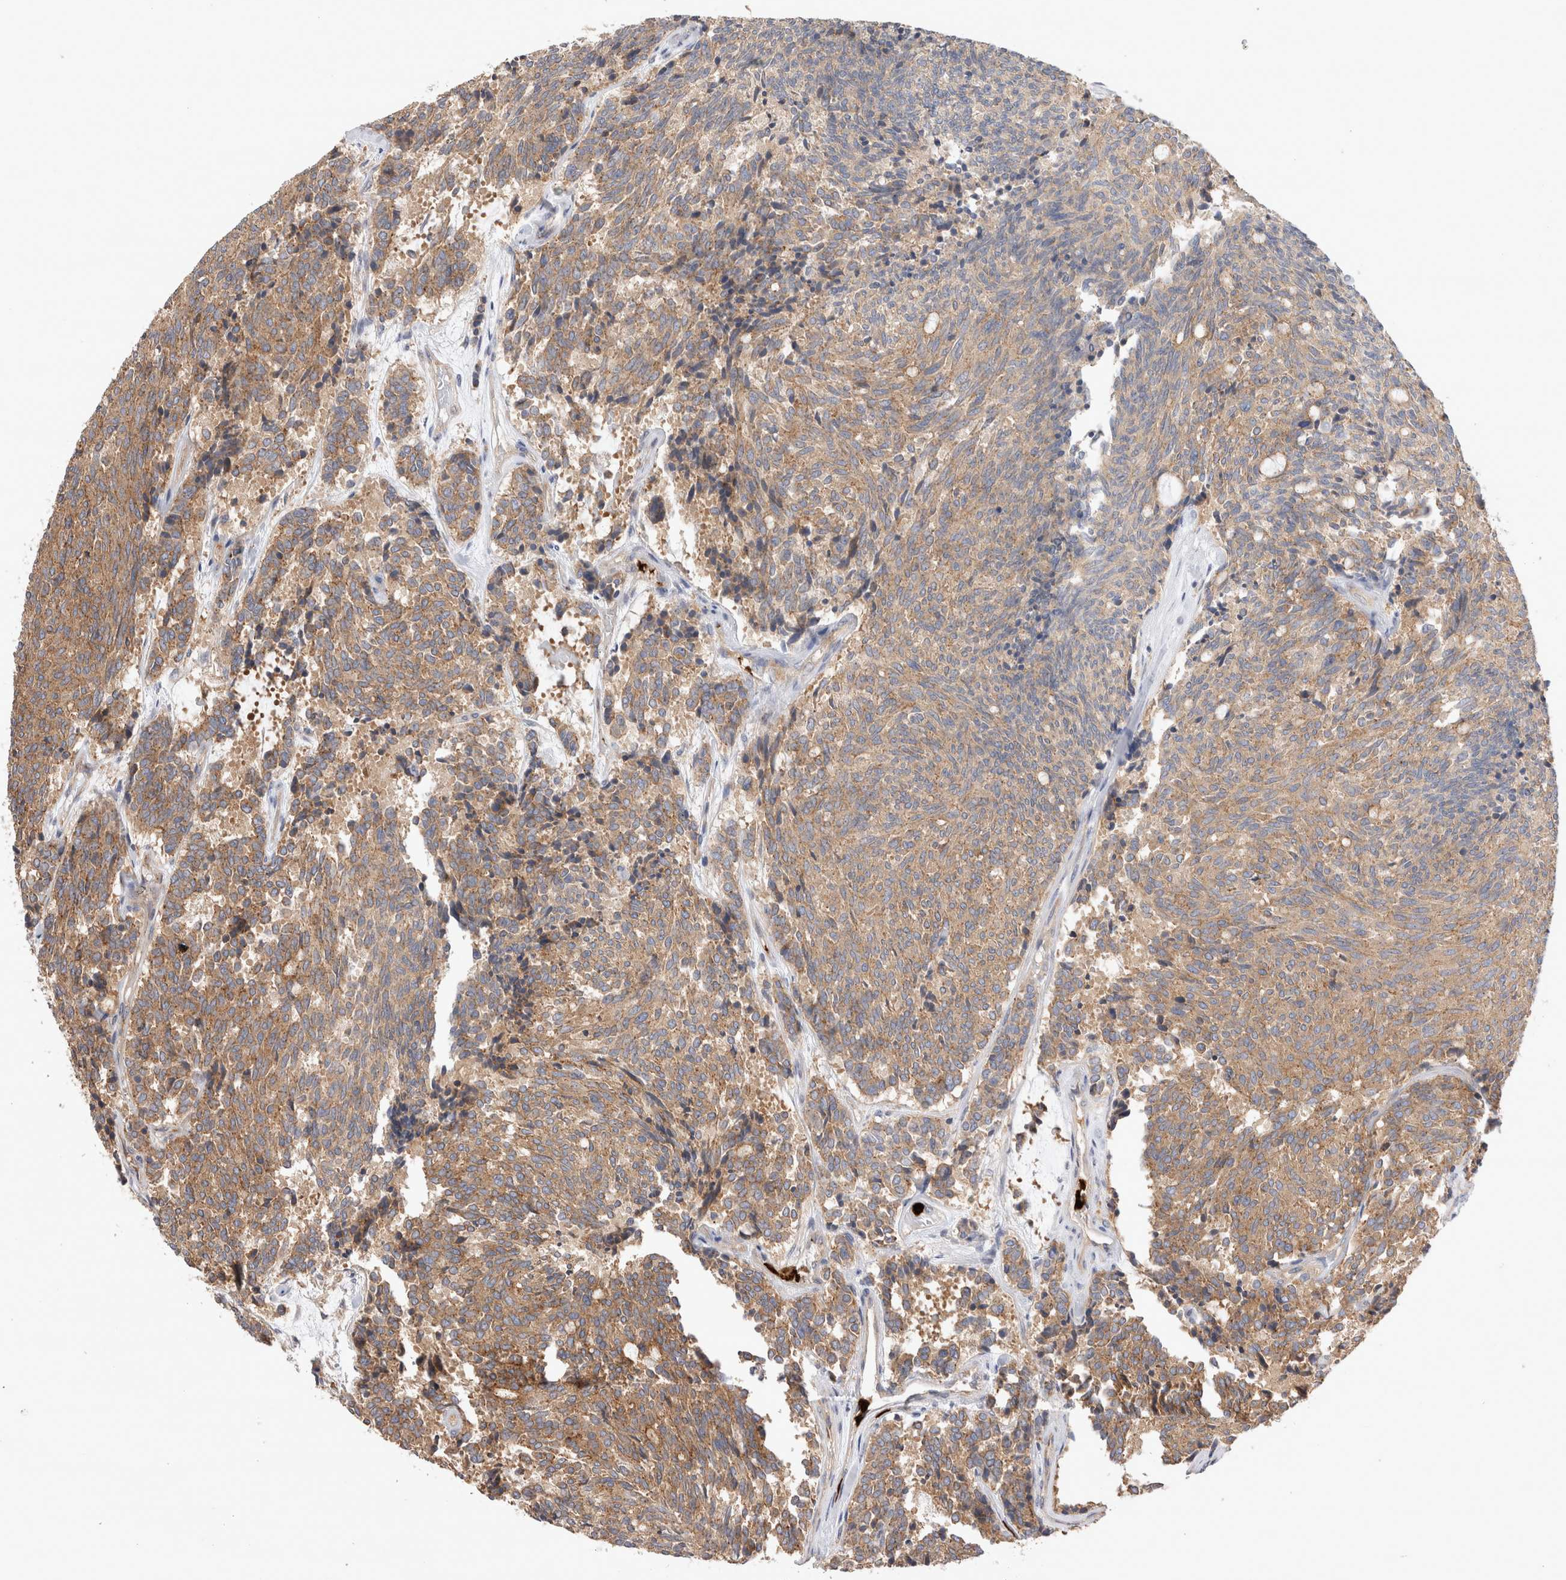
{"staining": {"intensity": "weak", "quantity": ">75%", "location": "cytoplasmic/membranous"}, "tissue": "carcinoid", "cell_type": "Tumor cells", "image_type": "cancer", "snomed": [{"axis": "morphology", "description": "Carcinoid, malignant, NOS"}, {"axis": "topography", "description": "Pancreas"}], "caption": "About >75% of tumor cells in human carcinoid demonstrate weak cytoplasmic/membranous protein staining as visualized by brown immunohistochemical staining.", "gene": "NXT2", "patient": {"sex": "female", "age": 54}}